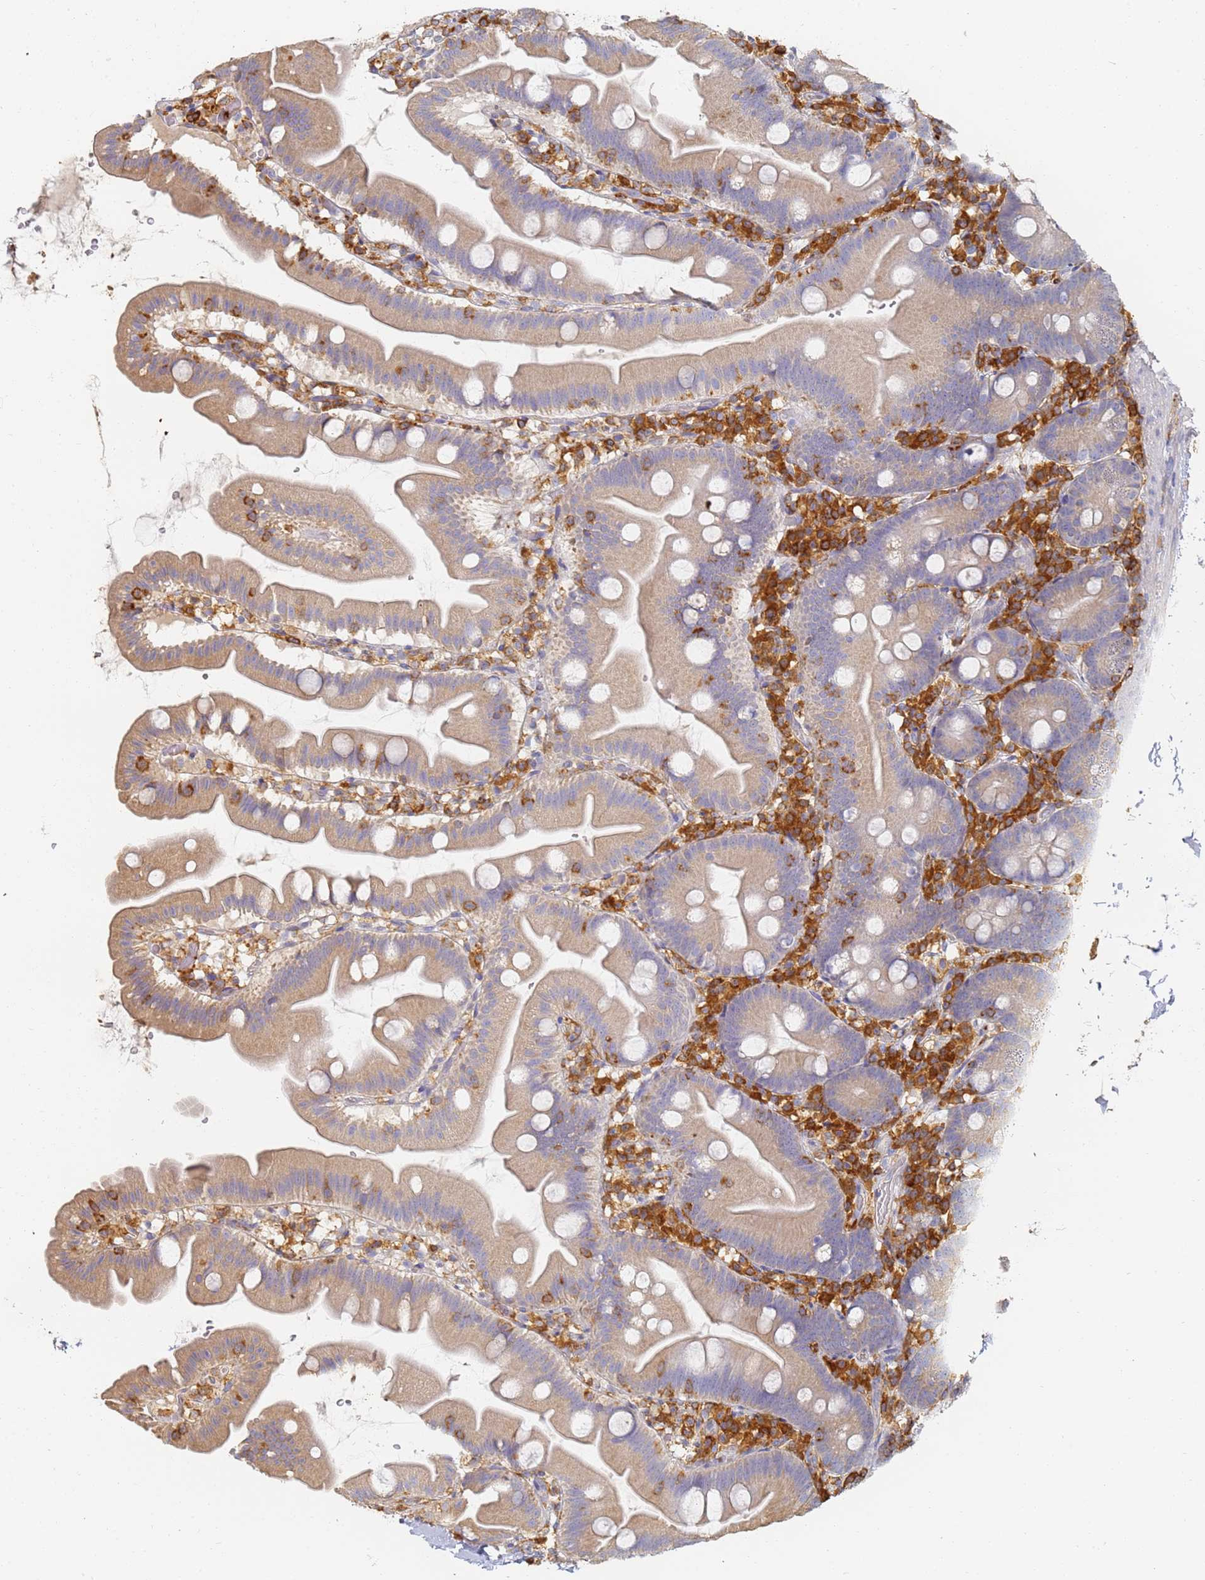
{"staining": {"intensity": "weak", "quantity": "25%-75%", "location": "cytoplasmic/membranous"}, "tissue": "small intestine", "cell_type": "Glandular cells", "image_type": "normal", "snomed": [{"axis": "morphology", "description": "Normal tissue, NOS"}, {"axis": "topography", "description": "Small intestine"}], "caption": "An immunohistochemistry histopathology image of normal tissue is shown. Protein staining in brown labels weak cytoplasmic/membranous positivity in small intestine within glandular cells. The protein of interest is shown in brown color, while the nuclei are stained blue.", "gene": "BIN2", "patient": {"sex": "female", "age": 68}}